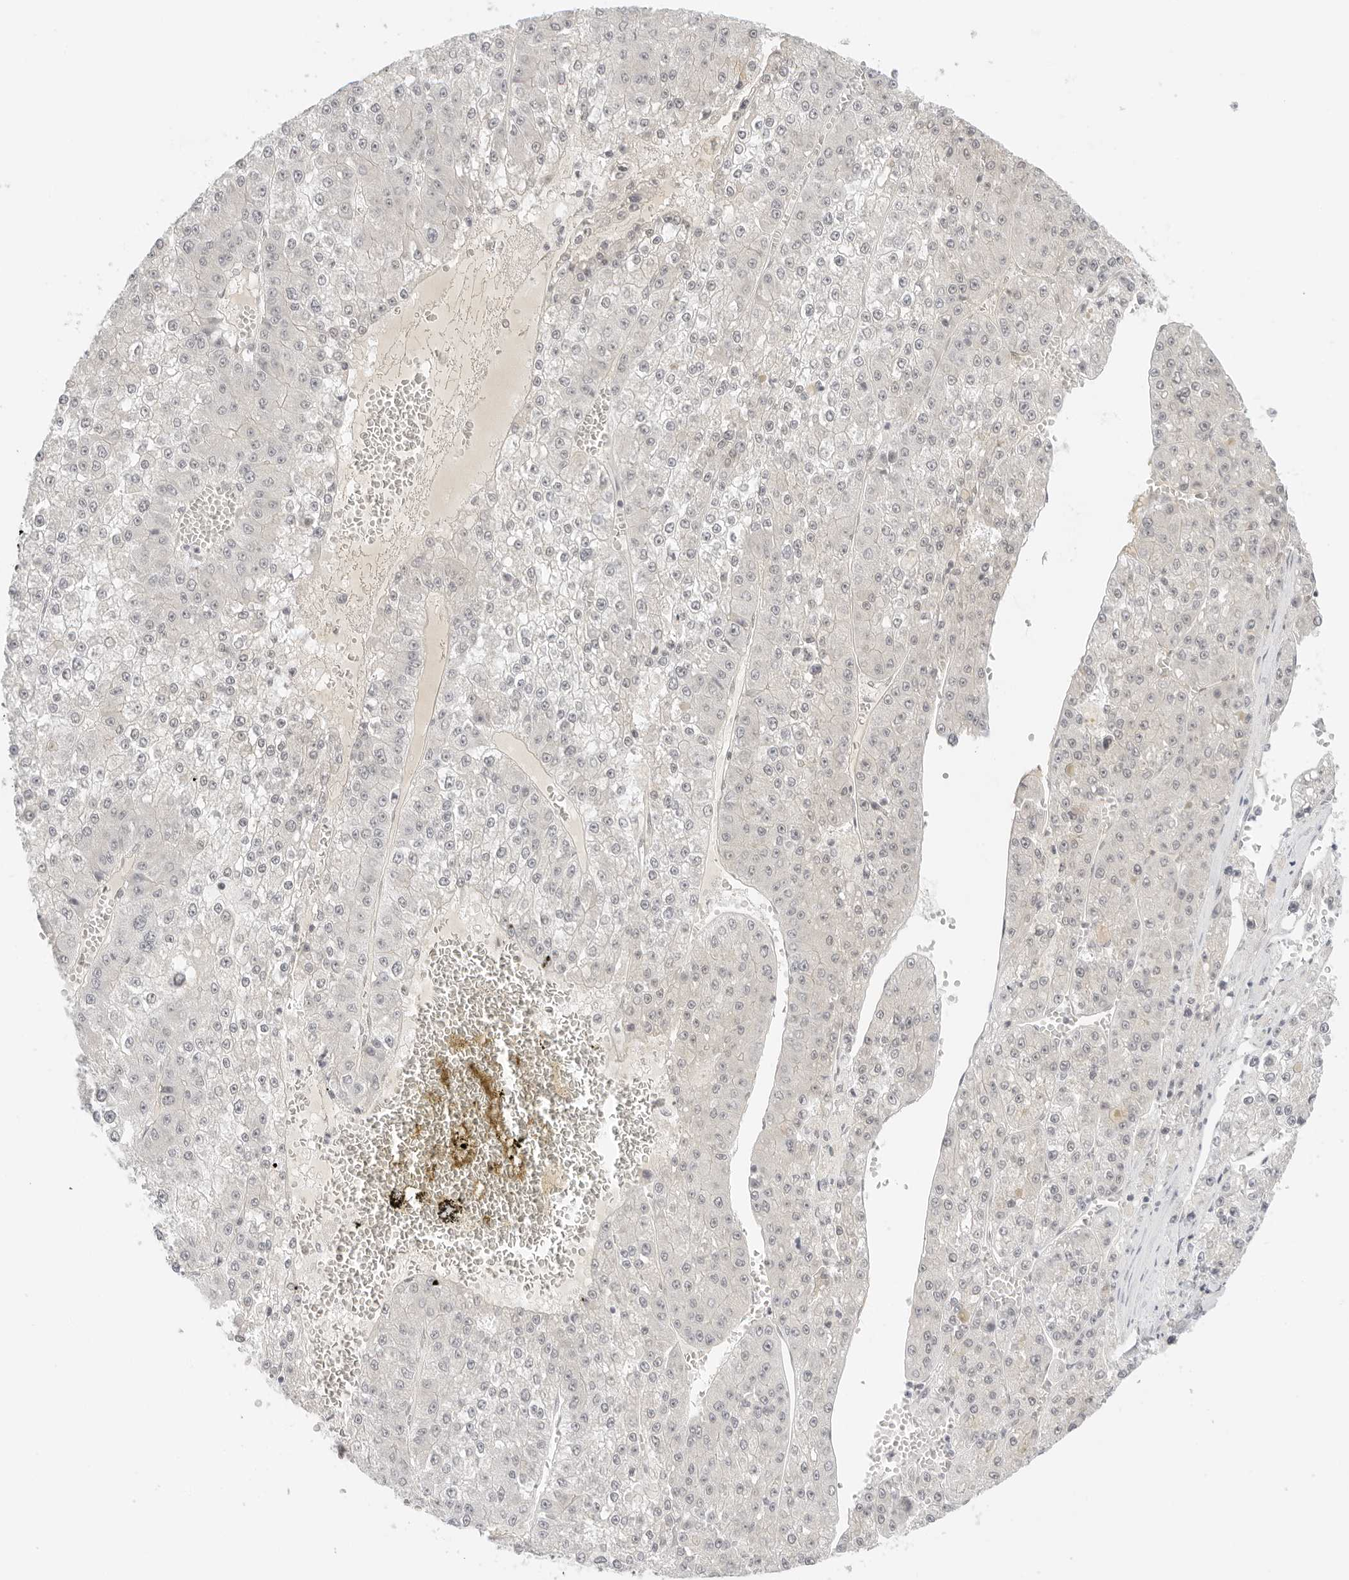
{"staining": {"intensity": "negative", "quantity": "none", "location": "none"}, "tissue": "liver cancer", "cell_type": "Tumor cells", "image_type": "cancer", "snomed": [{"axis": "morphology", "description": "Carcinoma, Hepatocellular, NOS"}, {"axis": "topography", "description": "Liver"}], "caption": "High magnification brightfield microscopy of liver hepatocellular carcinoma stained with DAB (3,3'-diaminobenzidine) (brown) and counterstained with hematoxylin (blue): tumor cells show no significant expression.", "gene": "MED18", "patient": {"sex": "female", "age": 73}}